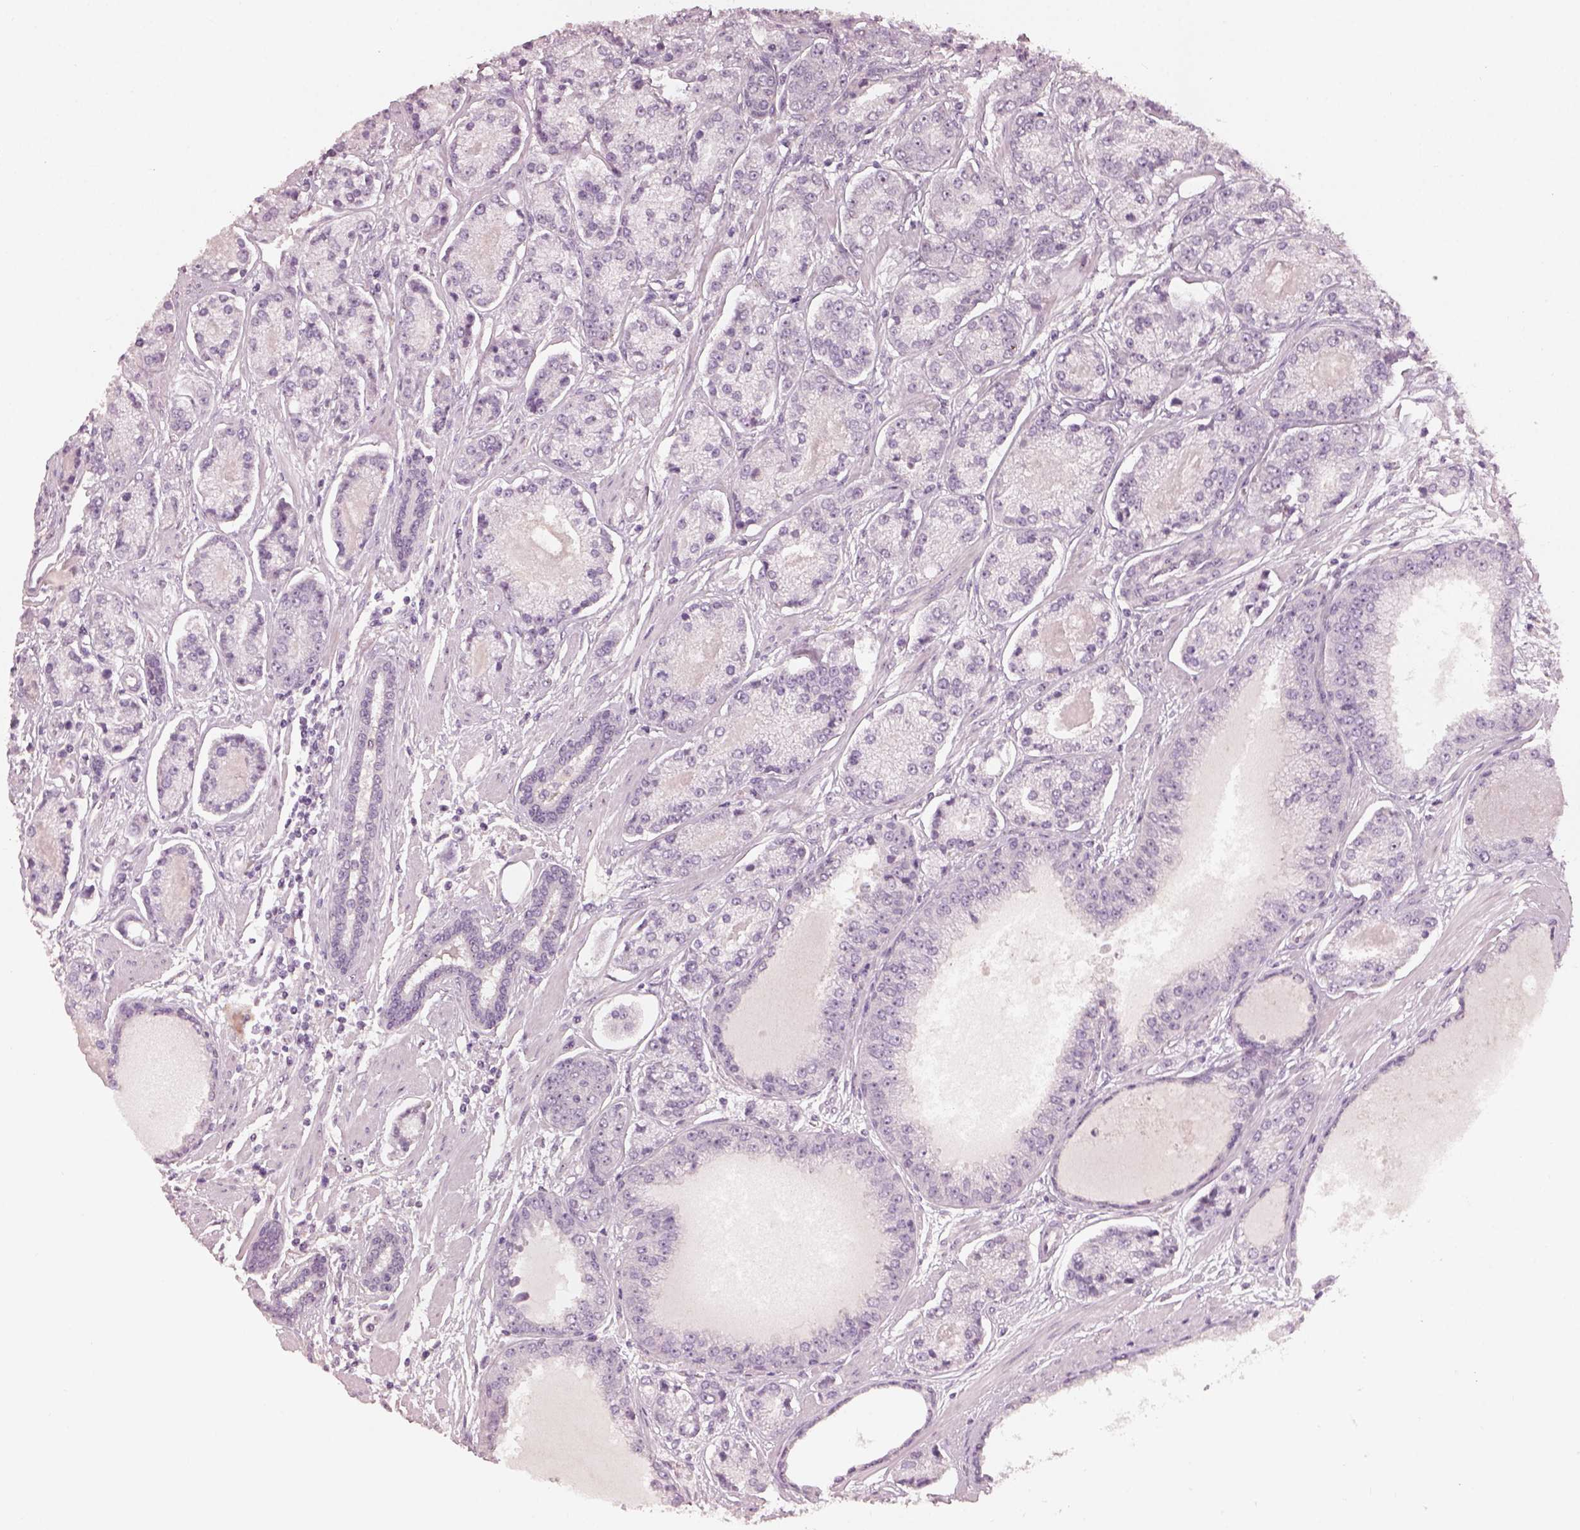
{"staining": {"intensity": "negative", "quantity": "none", "location": "none"}, "tissue": "prostate cancer", "cell_type": "Tumor cells", "image_type": "cancer", "snomed": [{"axis": "morphology", "description": "Adenocarcinoma, NOS"}, {"axis": "topography", "description": "Prostate"}], "caption": "Tumor cells are negative for brown protein staining in prostate cancer (adenocarcinoma).", "gene": "CDS1", "patient": {"sex": "male", "age": 64}}